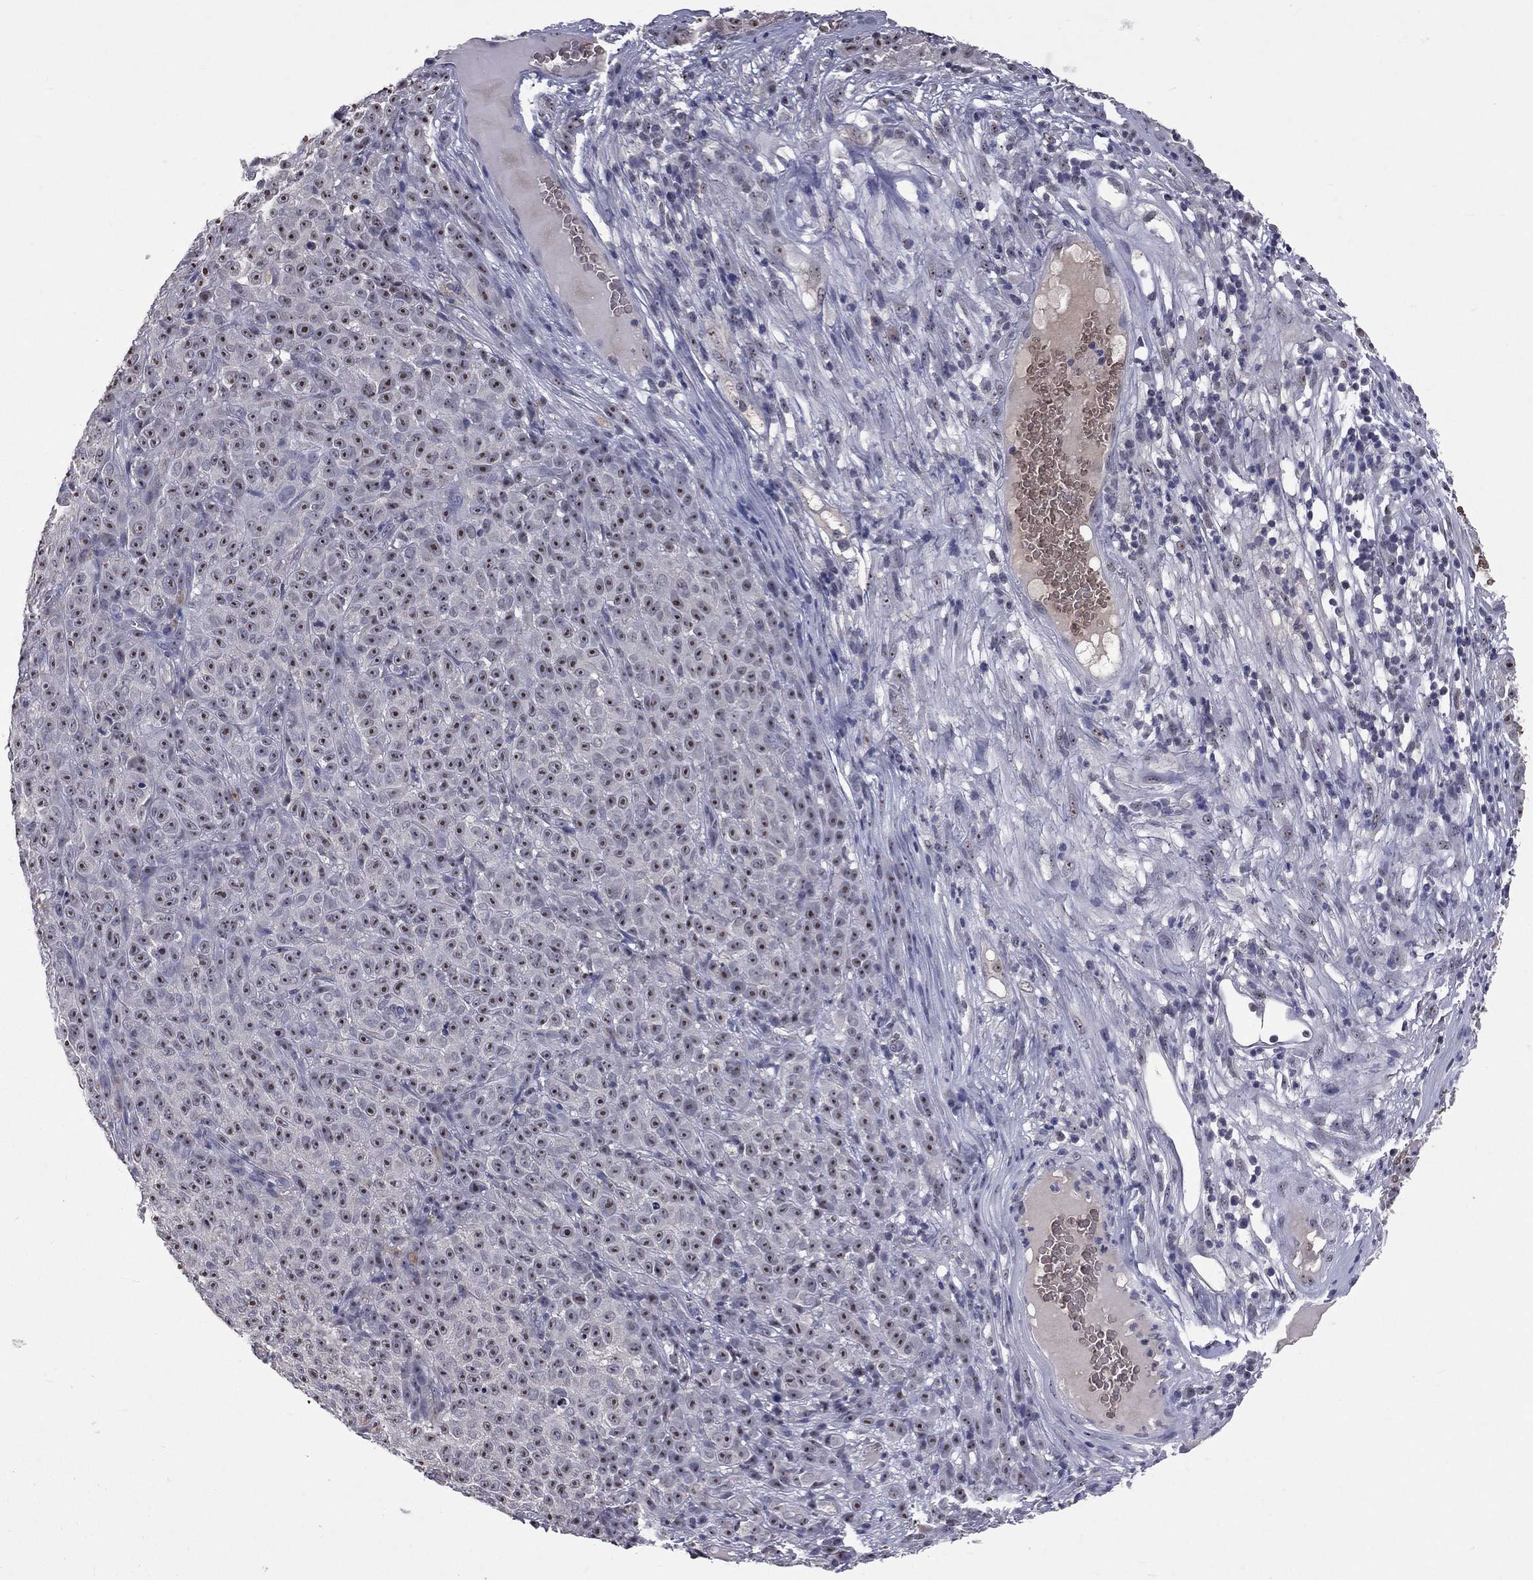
{"staining": {"intensity": "moderate", "quantity": "25%-75%", "location": "nuclear"}, "tissue": "melanoma", "cell_type": "Tumor cells", "image_type": "cancer", "snomed": [{"axis": "morphology", "description": "Malignant melanoma, NOS"}, {"axis": "topography", "description": "Skin"}], "caption": "Immunohistochemical staining of human melanoma demonstrates moderate nuclear protein positivity in about 25%-75% of tumor cells.", "gene": "DSG4", "patient": {"sex": "female", "age": 82}}